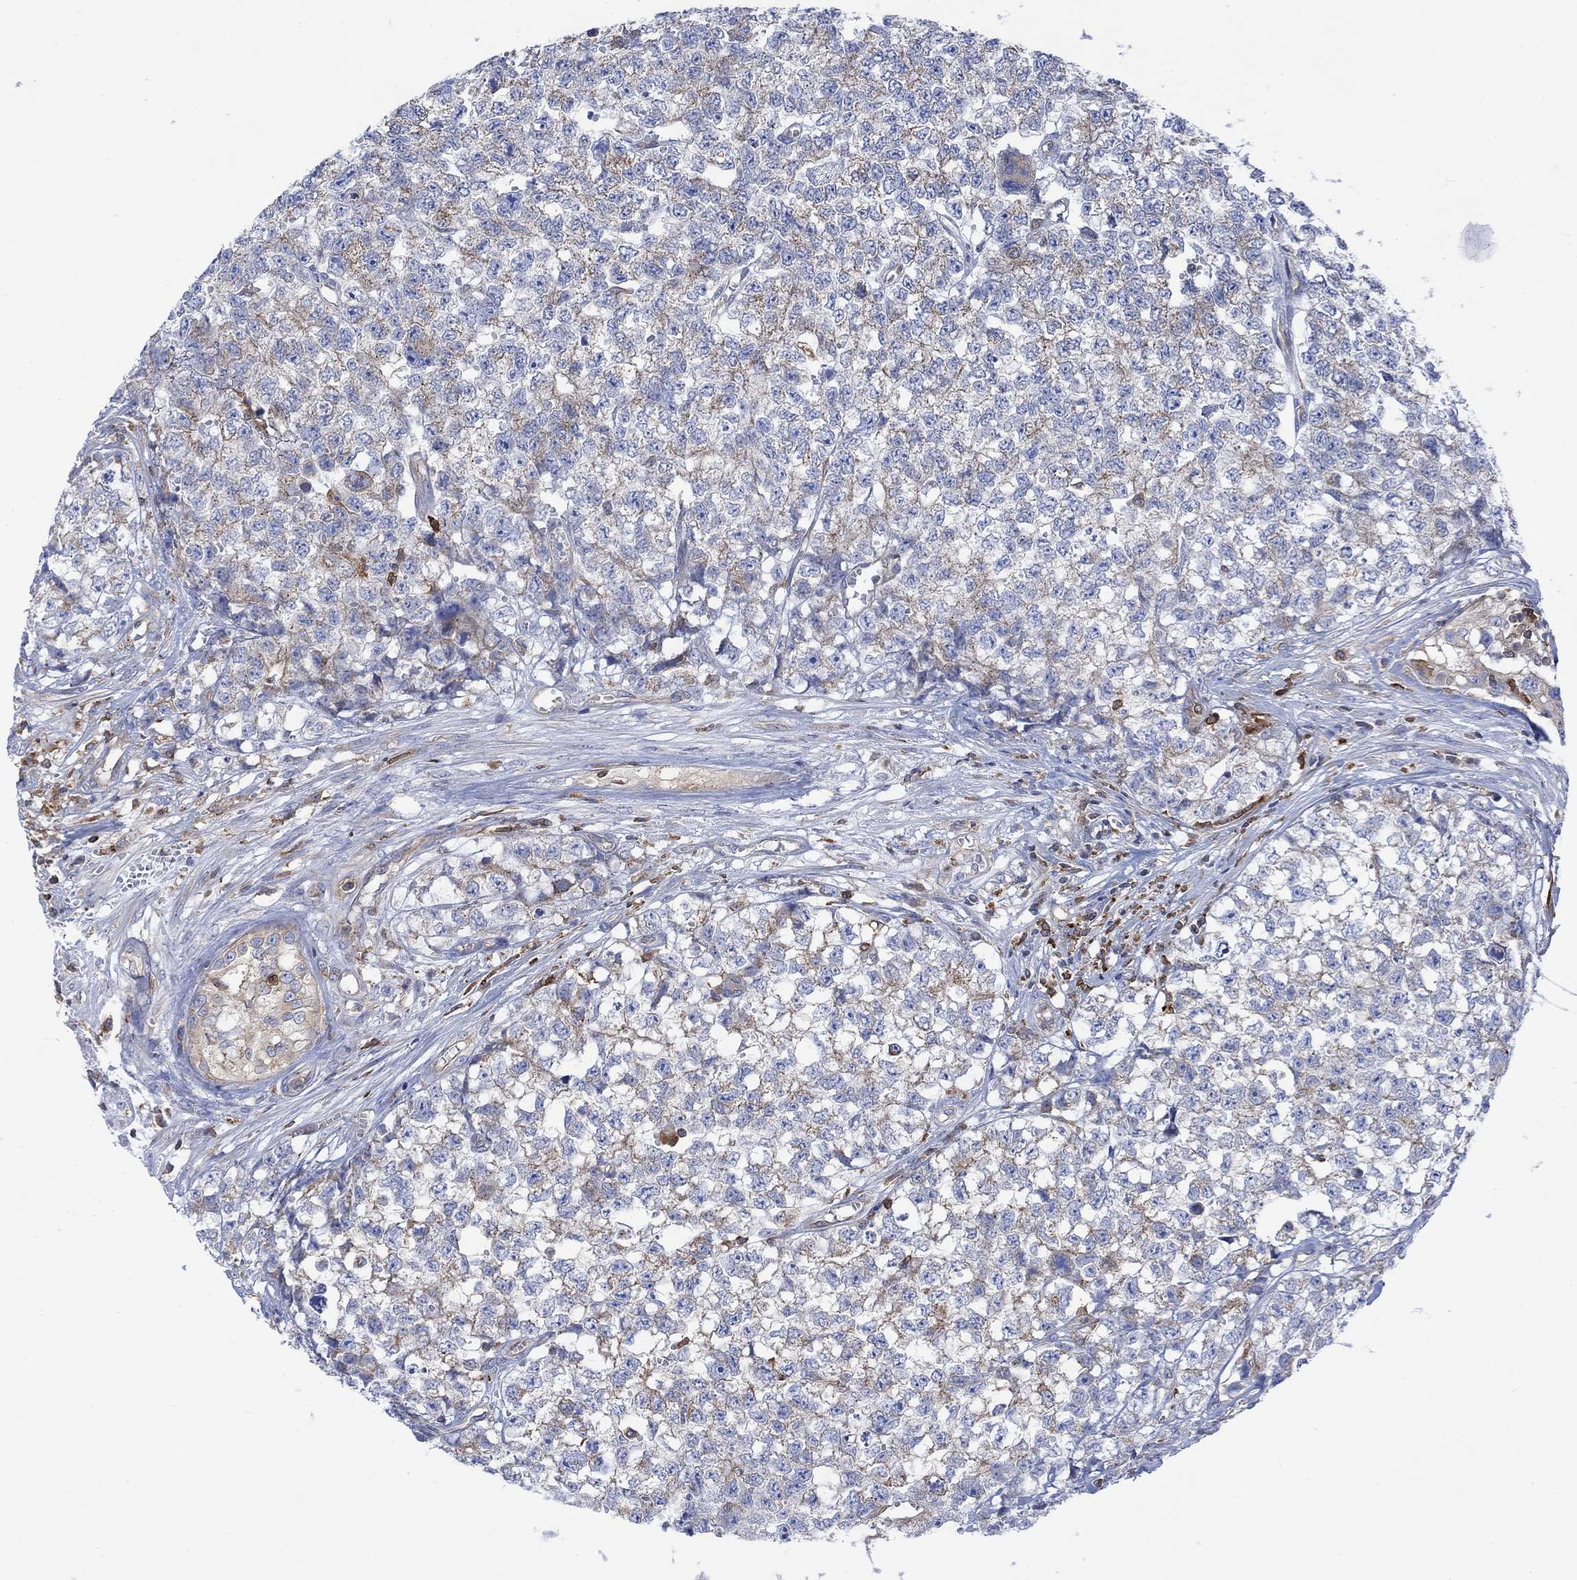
{"staining": {"intensity": "negative", "quantity": "none", "location": "none"}, "tissue": "testis cancer", "cell_type": "Tumor cells", "image_type": "cancer", "snomed": [{"axis": "morphology", "description": "Seminoma, NOS"}, {"axis": "morphology", "description": "Carcinoma, Embryonal, NOS"}, {"axis": "topography", "description": "Testis"}], "caption": "A micrograph of human testis seminoma is negative for staining in tumor cells.", "gene": "GBP5", "patient": {"sex": "male", "age": 22}}